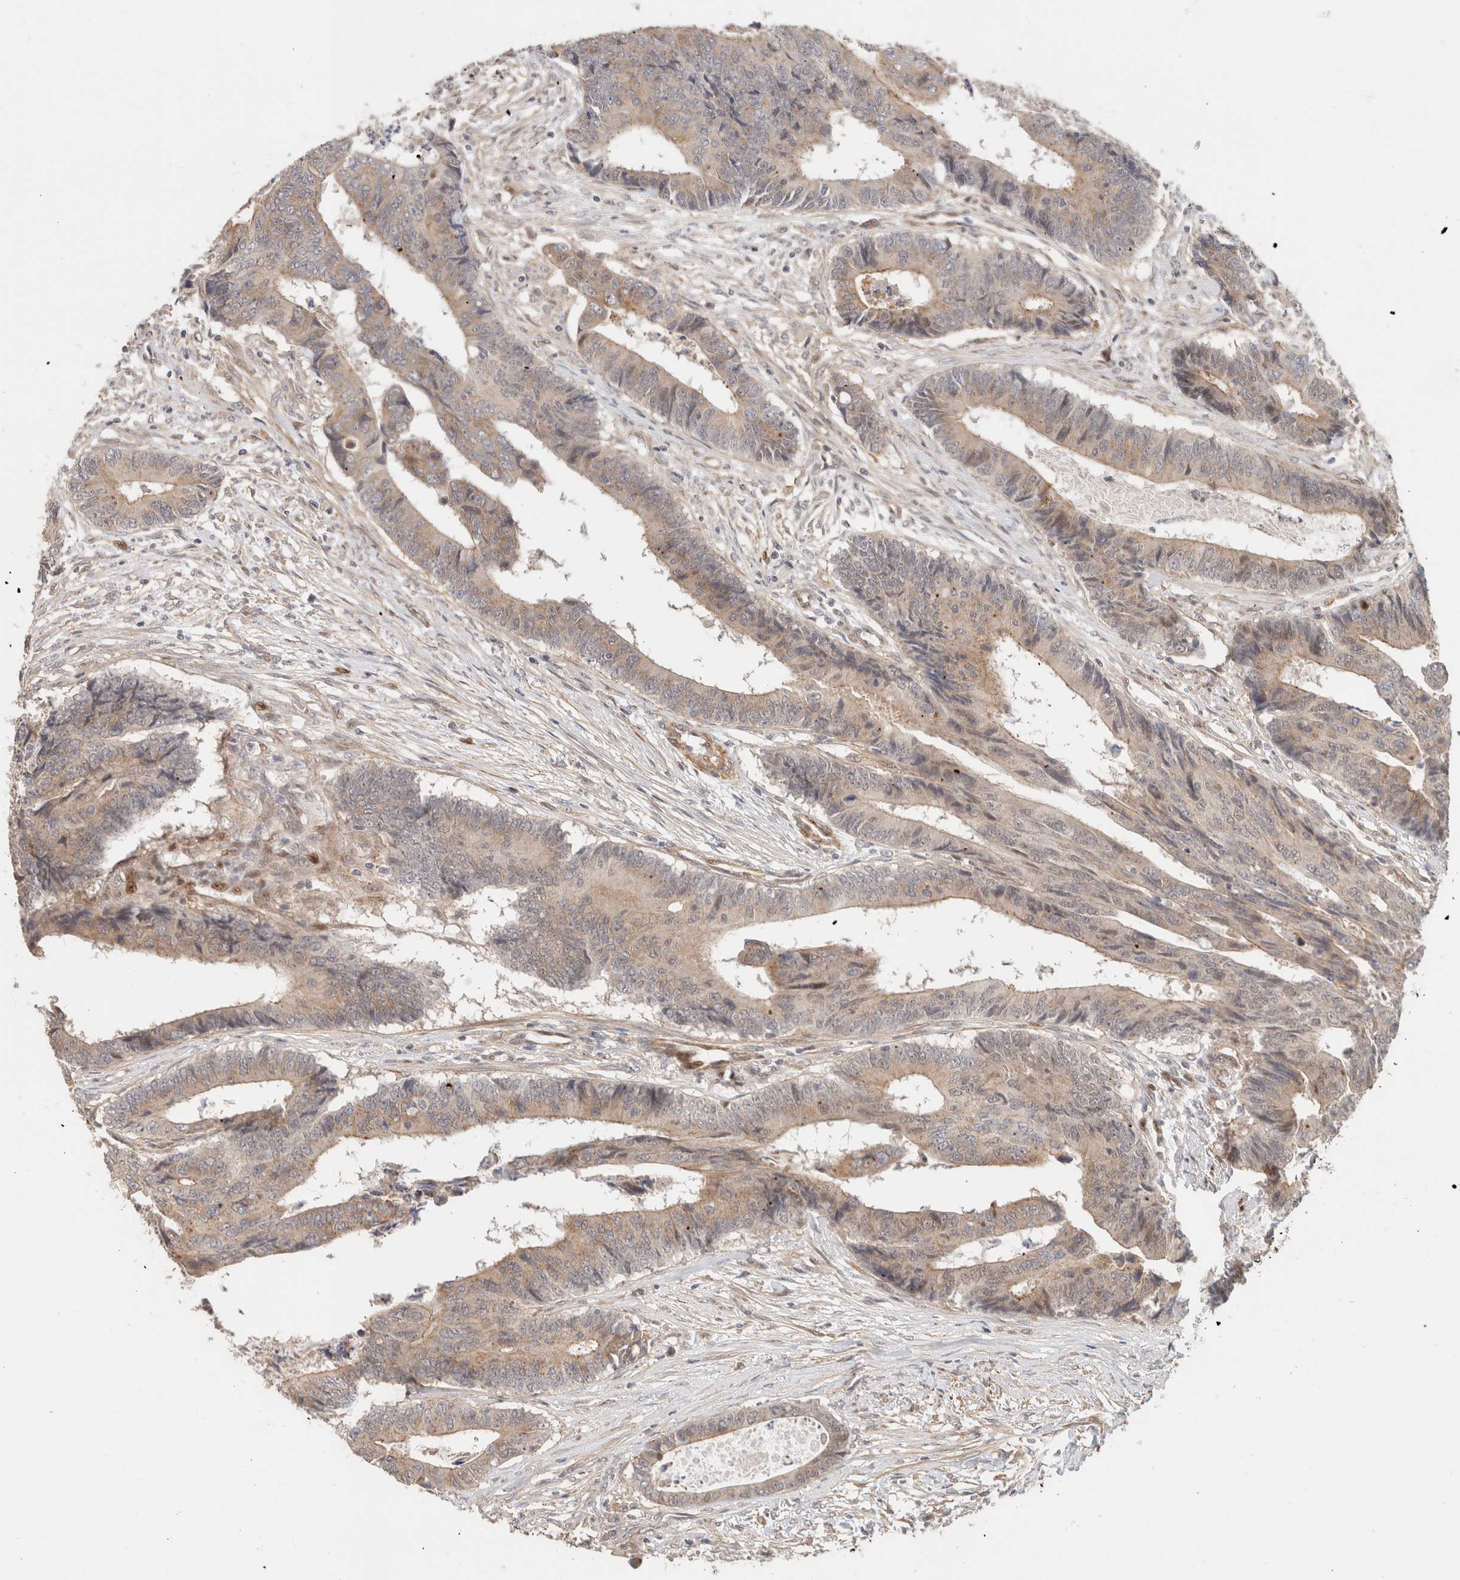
{"staining": {"intensity": "weak", "quantity": ">75%", "location": "cytoplasmic/membranous"}, "tissue": "colorectal cancer", "cell_type": "Tumor cells", "image_type": "cancer", "snomed": [{"axis": "morphology", "description": "Adenocarcinoma, NOS"}, {"axis": "topography", "description": "Rectum"}], "caption": "Protein expression analysis of human colorectal cancer (adenocarcinoma) reveals weak cytoplasmic/membranous staining in about >75% of tumor cells.", "gene": "ID3", "patient": {"sex": "male", "age": 84}}